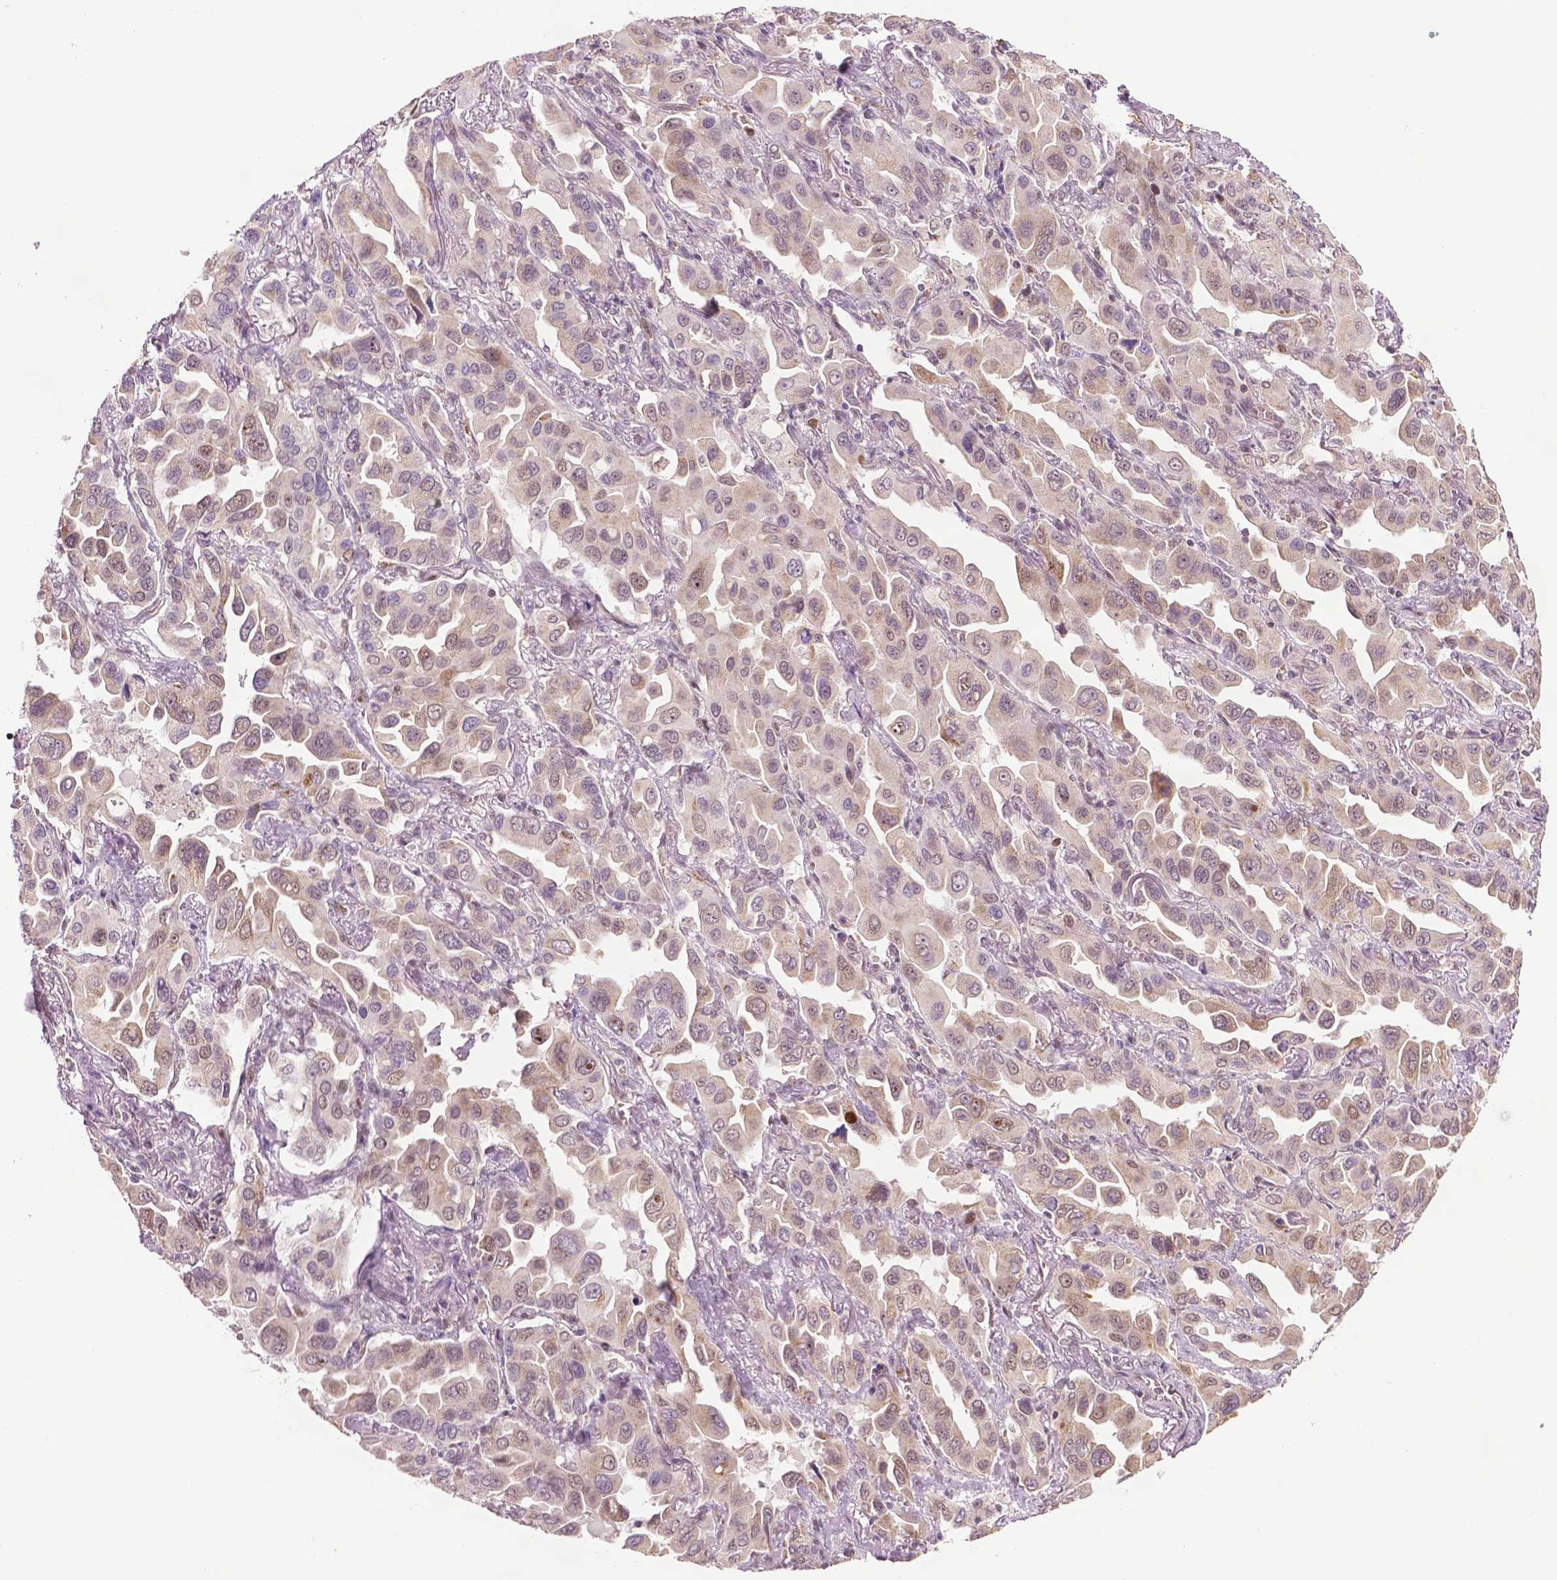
{"staining": {"intensity": "weak", "quantity": "25%-75%", "location": "cytoplasmic/membranous,nuclear"}, "tissue": "lung cancer", "cell_type": "Tumor cells", "image_type": "cancer", "snomed": [{"axis": "morphology", "description": "Adenocarcinoma, NOS"}, {"axis": "topography", "description": "Lung"}], "caption": "Approximately 25%-75% of tumor cells in human adenocarcinoma (lung) exhibit weak cytoplasmic/membranous and nuclear protein positivity as visualized by brown immunohistochemical staining.", "gene": "ZNF41", "patient": {"sex": "male", "age": 64}}